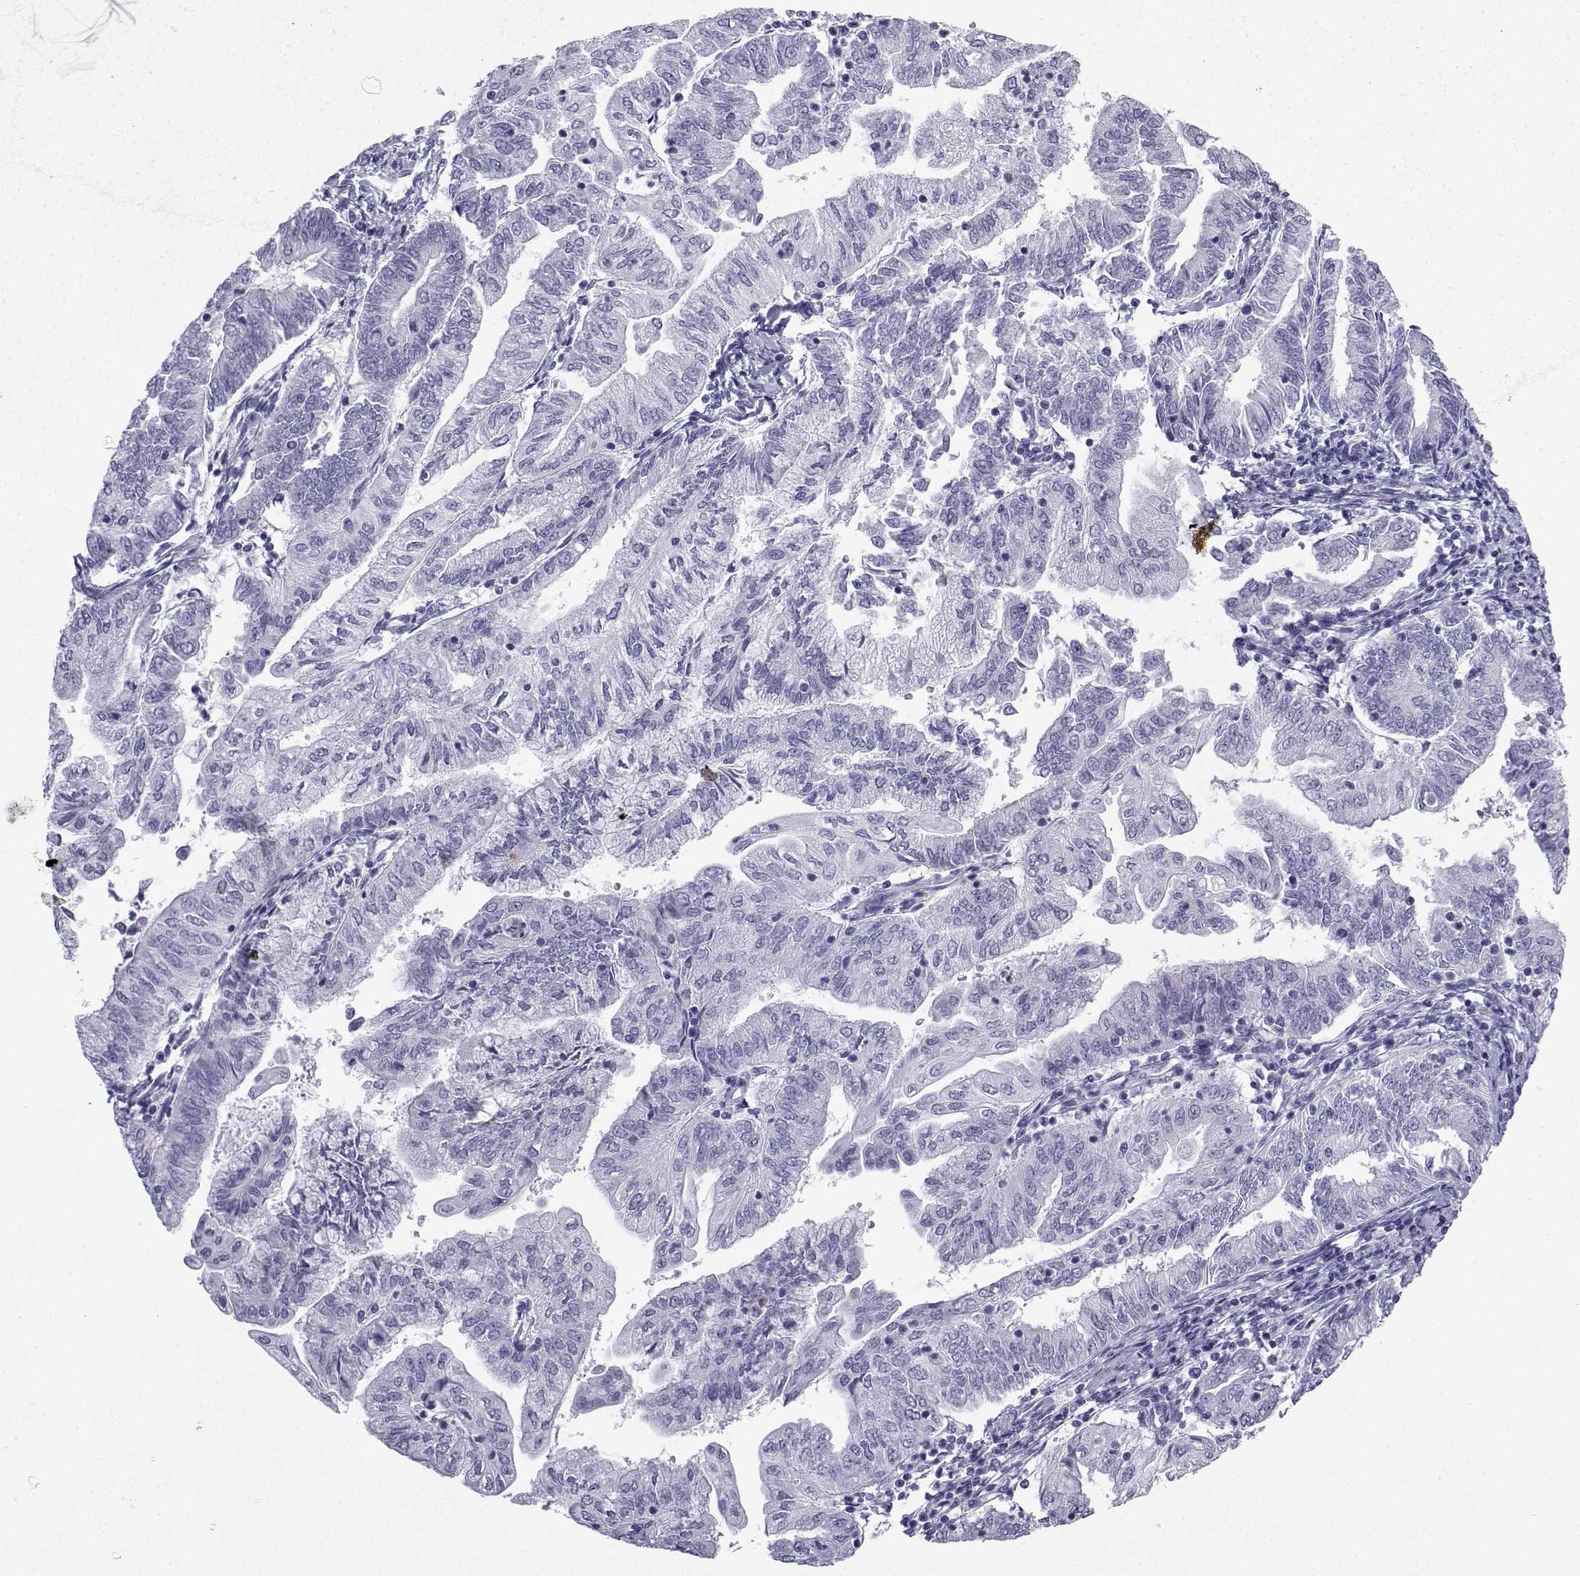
{"staining": {"intensity": "negative", "quantity": "none", "location": "none"}, "tissue": "endometrial cancer", "cell_type": "Tumor cells", "image_type": "cancer", "snomed": [{"axis": "morphology", "description": "Adenocarcinoma, NOS"}, {"axis": "topography", "description": "Endometrium"}], "caption": "The histopathology image demonstrates no significant expression in tumor cells of endometrial adenocarcinoma. (Brightfield microscopy of DAB immunohistochemistry (IHC) at high magnification).", "gene": "SLC18A2", "patient": {"sex": "female", "age": 55}}